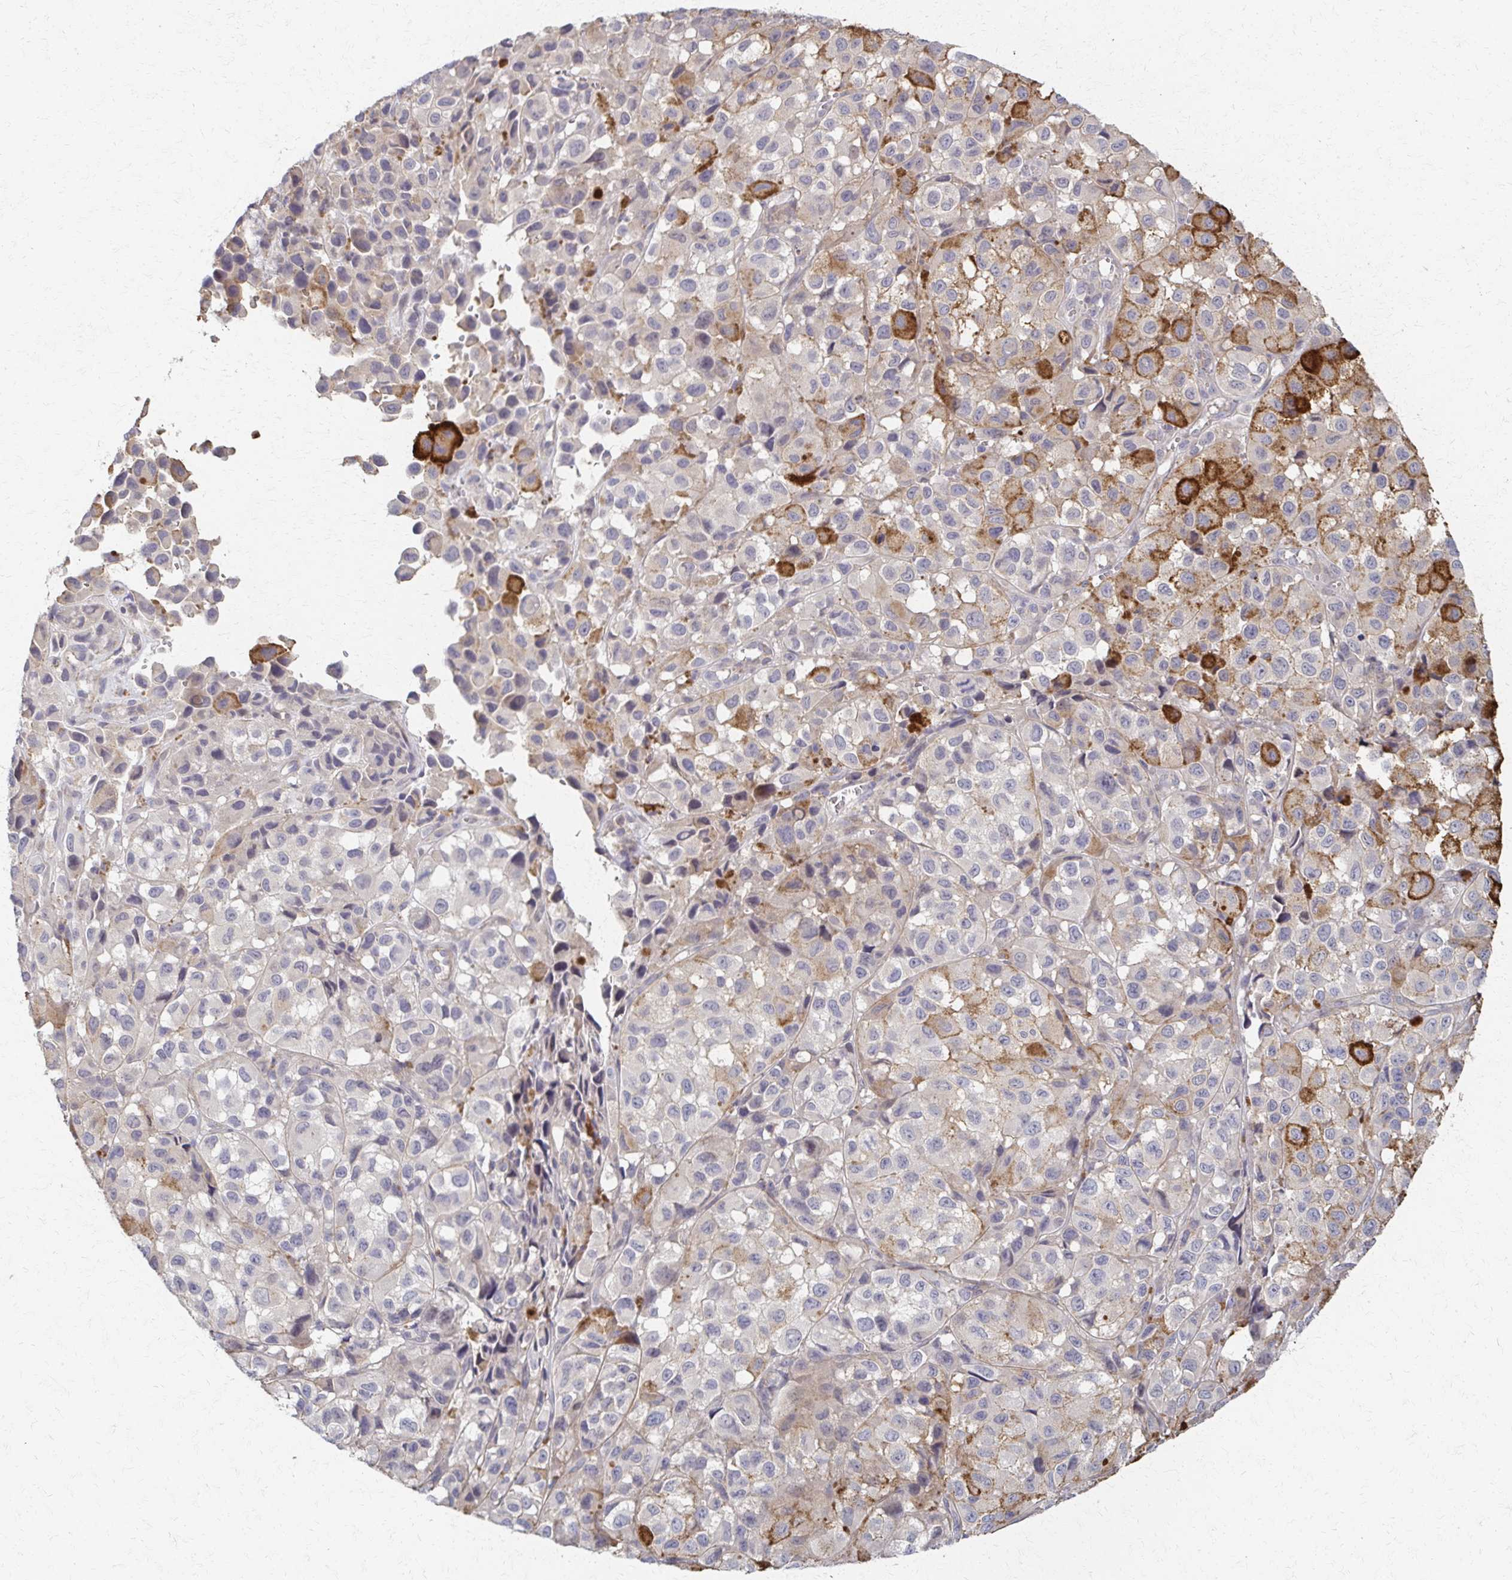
{"staining": {"intensity": "negative", "quantity": "none", "location": "none"}, "tissue": "melanoma", "cell_type": "Tumor cells", "image_type": "cancer", "snomed": [{"axis": "morphology", "description": "Malignant melanoma, NOS"}, {"axis": "topography", "description": "Skin"}], "caption": "This image is of melanoma stained with immunohistochemistry (IHC) to label a protein in brown with the nuclei are counter-stained blue. There is no staining in tumor cells.", "gene": "EOLA2", "patient": {"sex": "male", "age": 93}}